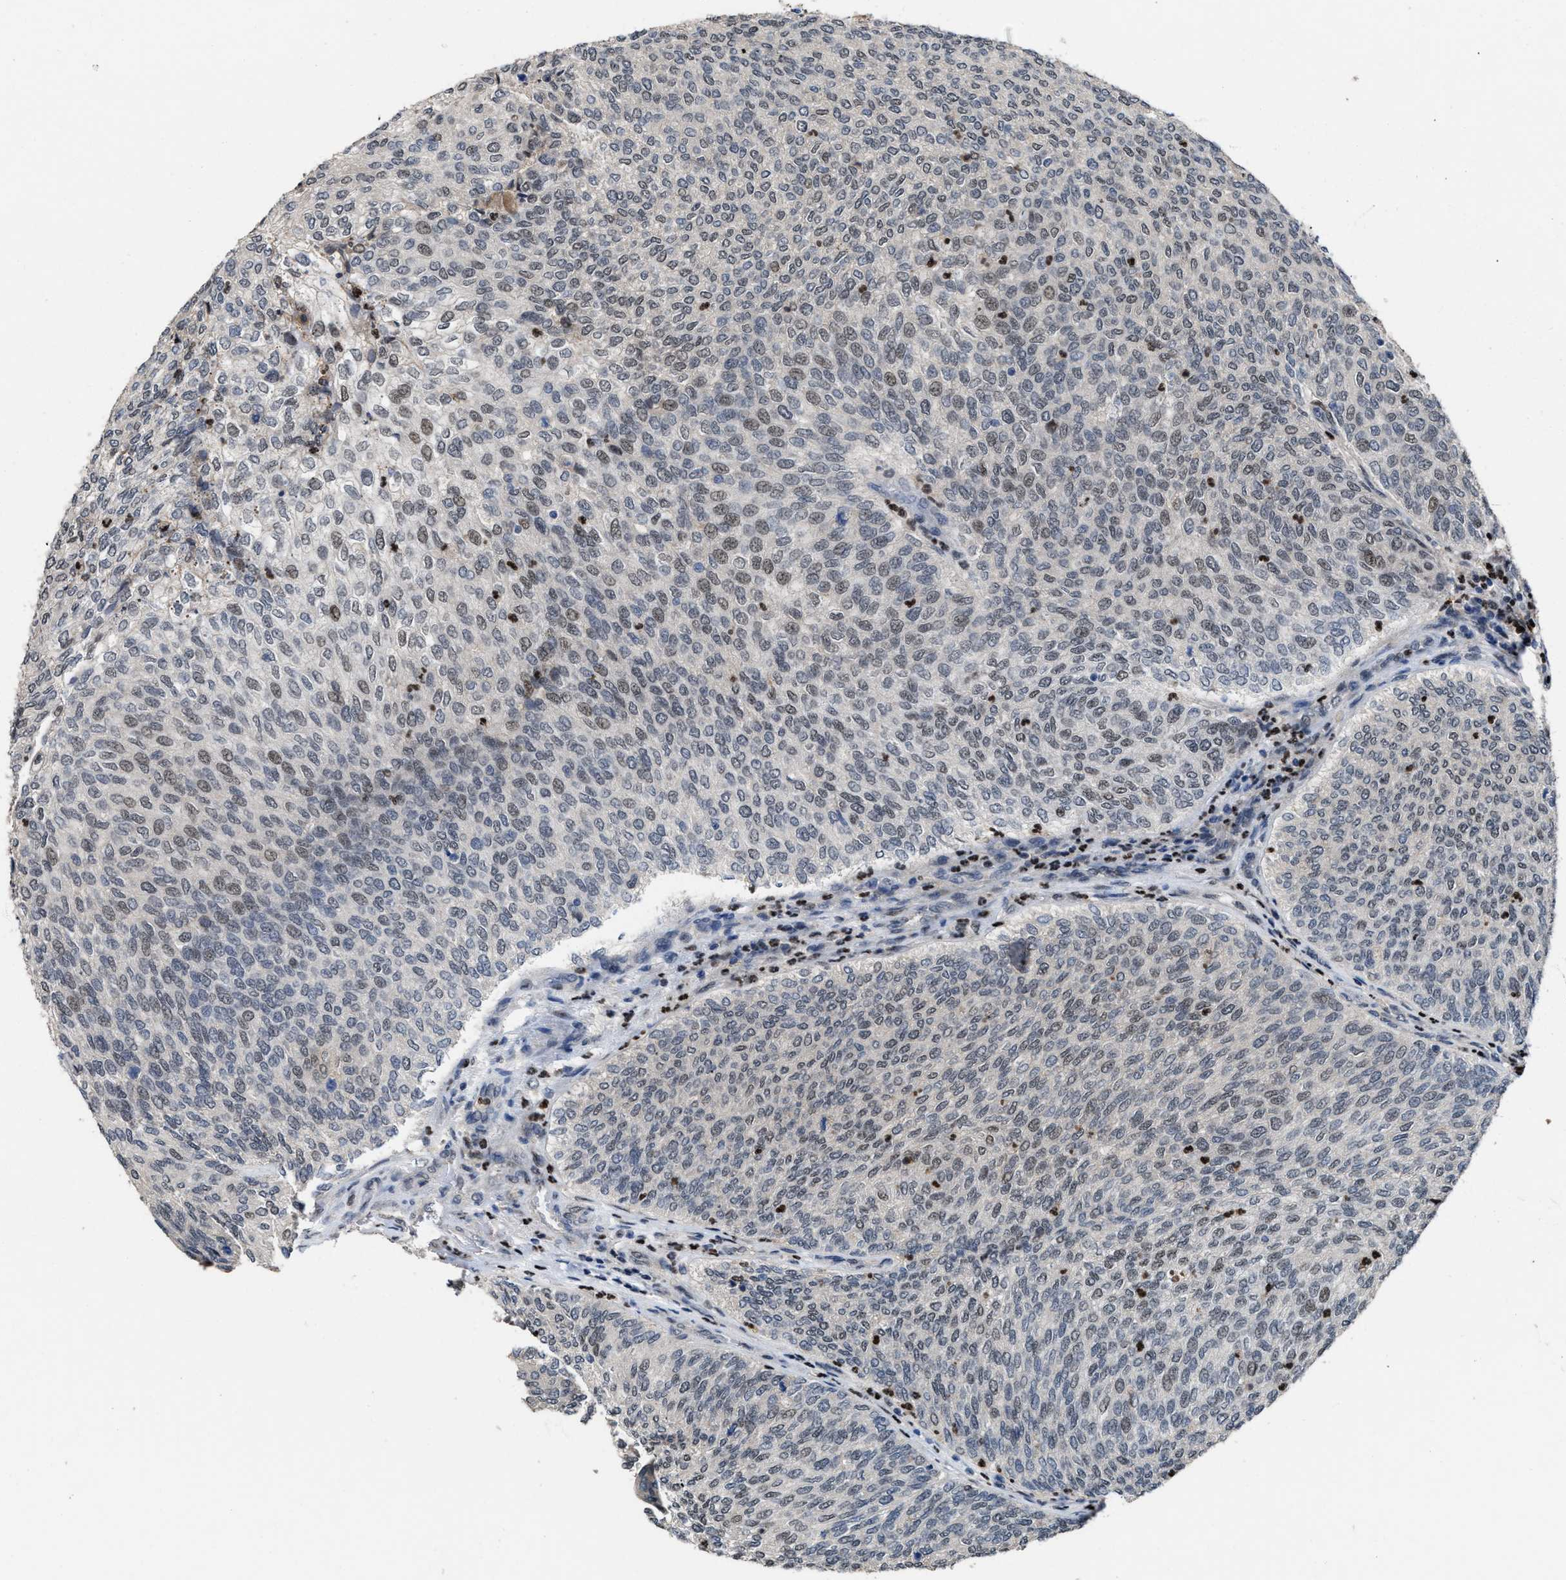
{"staining": {"intensity": "weak", "quantity": "25%-75%", "location": "nuclear"}, "tissue": "urothelial cancer", "cell_type": "Tumor cells", "image_type": "cancer", "snomed": [{"axis": "morphology", "description": "Urothelial carcinoma, Low grade"}, {"axis": "topography", "description": "Urinary bladder"}], "caption": "Immunohistochemical staining of human urothelial cancer displays weak nuclear protein positivity in about 25%-75% of tumor cells.", "gene": "ZNF20", "patient": {"sex": "female", "age": 79}}